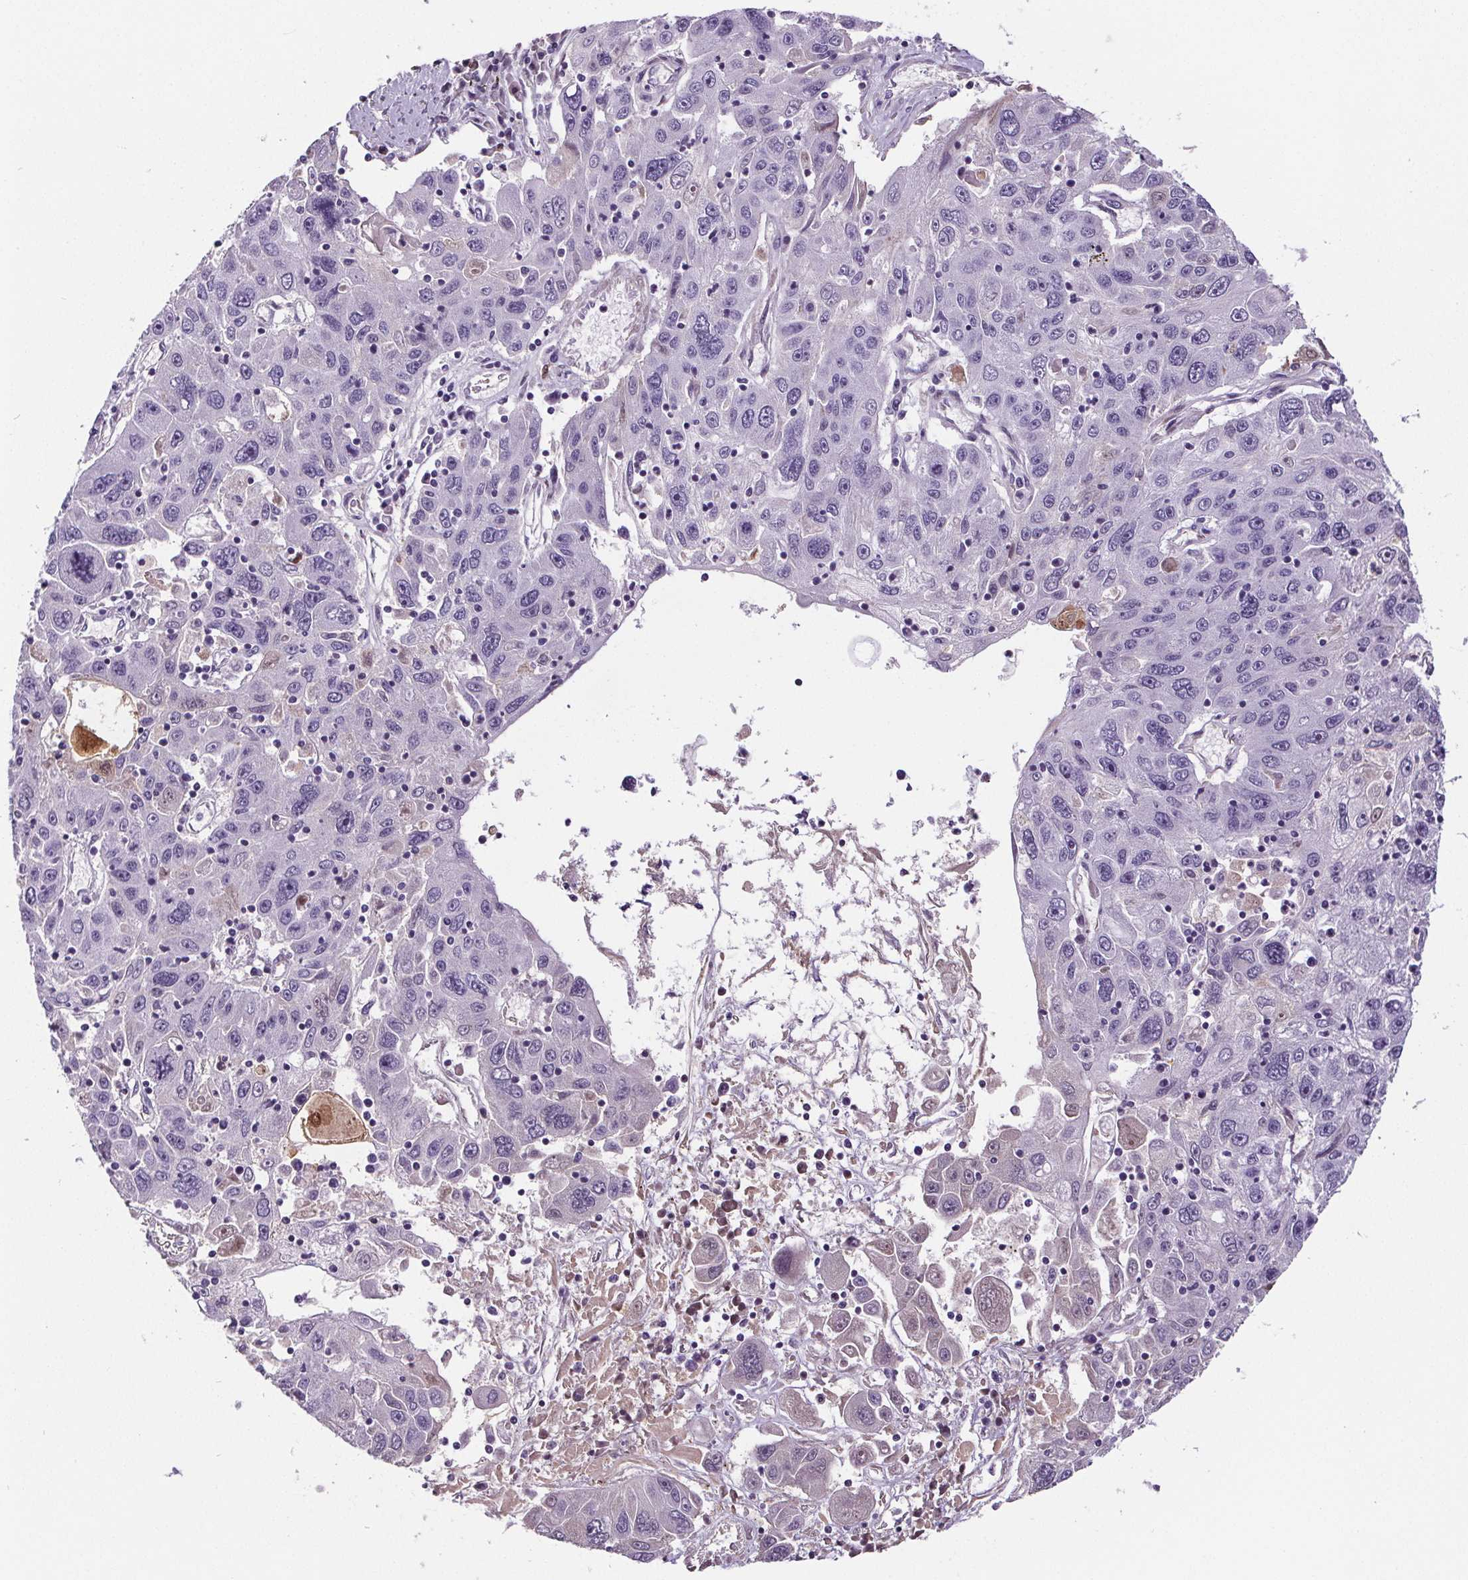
{"staining": {"intensity": "negative", "quantity": "none", "location": "none"}, "tissue": "stomach cancer", "cell_type": "Tumor cells", "image_type": "cancer", "snomed": [{"axis": "morphology", "description": "Adenocarcinoma, NOS"}, {"axis": "topography", "description": "Stomach"}], "caption": "Immunohistochemistry (IHC) of human stomach cancer demonstrates no expression in tumor cells.", "gene": "CD5L", "patient": {"sex": "male", "age": 56}}